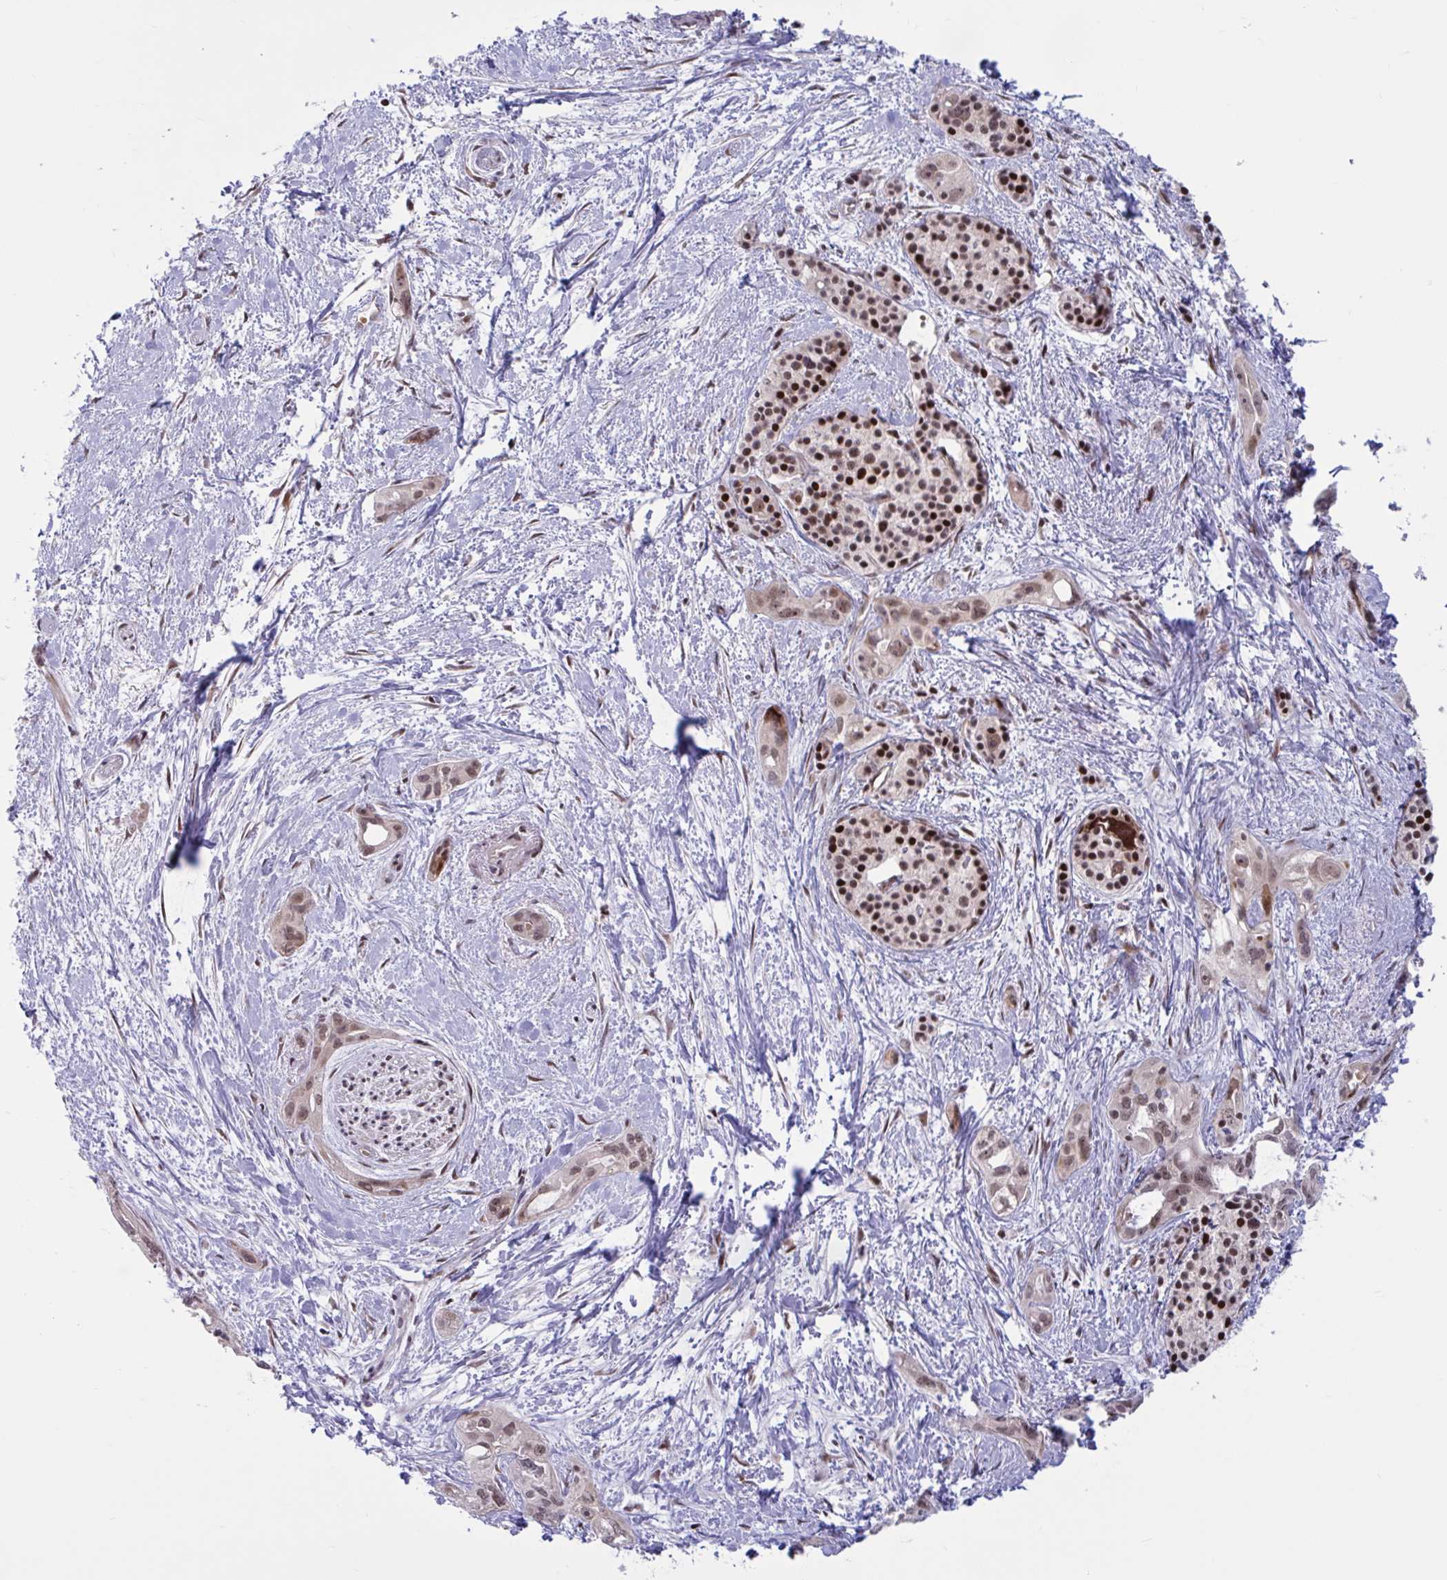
{"staining": {"intensity": "moderate", "quantity": ">75%", "location": "nuclear"}, "tissue": "pancreatic cancer", "cell_type": "Tumor cells", "image_type": "cancer", "snomed": [{"axis": "morphology", "description": "Adenocarcinoma, NOS"}, {"axis": "topography", "description": "Pancreas"}], "caption": "Protein analysis of adenocarcinoma (pancreatic) tissue displays moderate nuclear staining in about >75% of tumor cells.", "gene": "RBL1", "patient": {"sex": "female", "age": 50}}